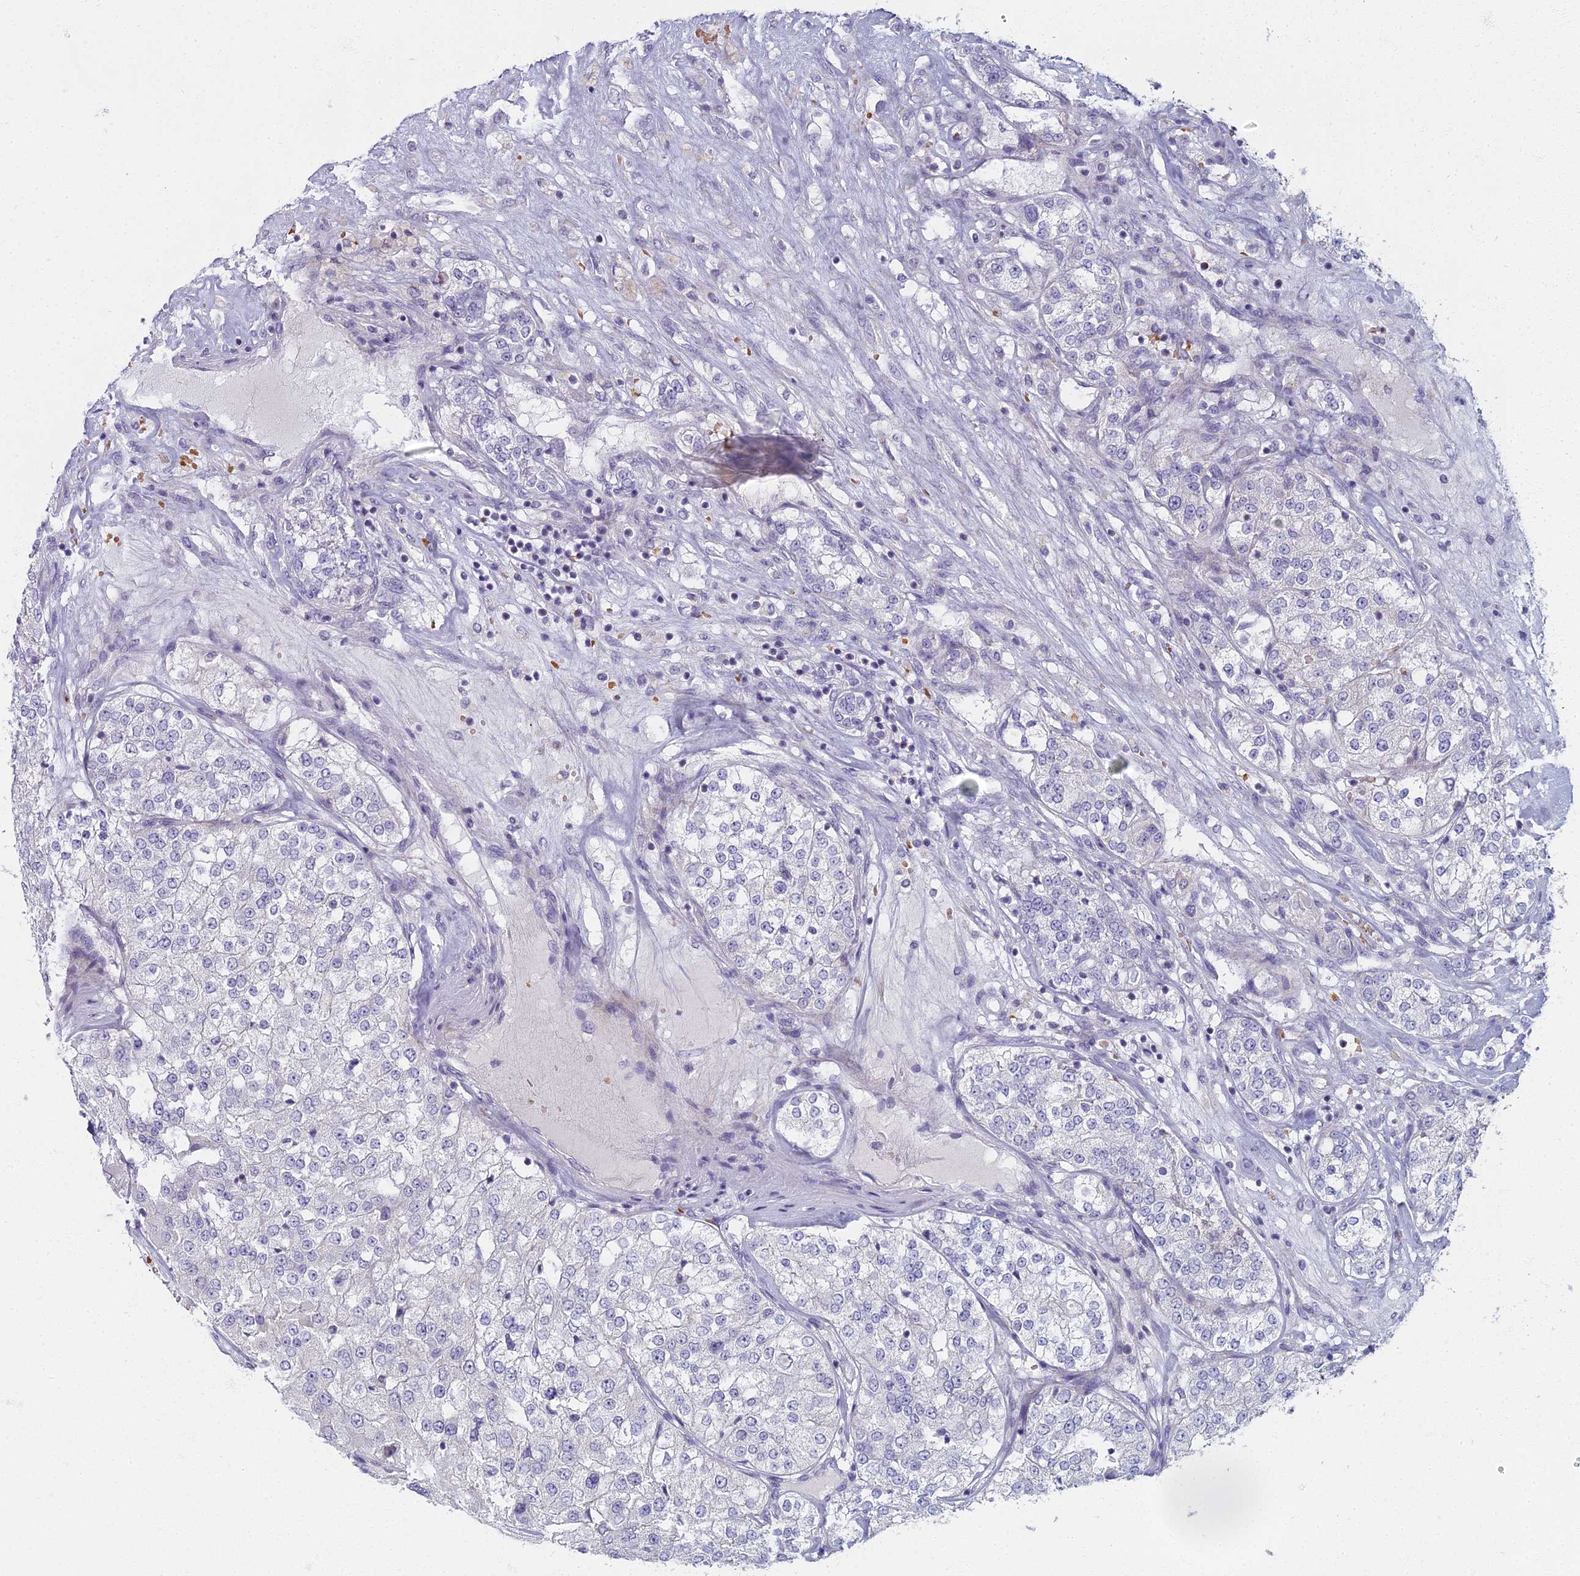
{"staining": {"intensity": "negative", "quantity": "none", "location": "none"}, "tissue": "renal cancer", "cell_type": "Tumor cells", "image_type": "cancer", "snomed": [{"axis": "morphology", "description": "Adenocarcinoma, NOS"}, {"axis": "topography", "description": "Kidney"}], "caption": "Human renal adenocarcinoma stained for a protein using IHC shows no expression in tumor cells.", "gene": "ARL15", "patient": {"sex": "female", "age": 63}}